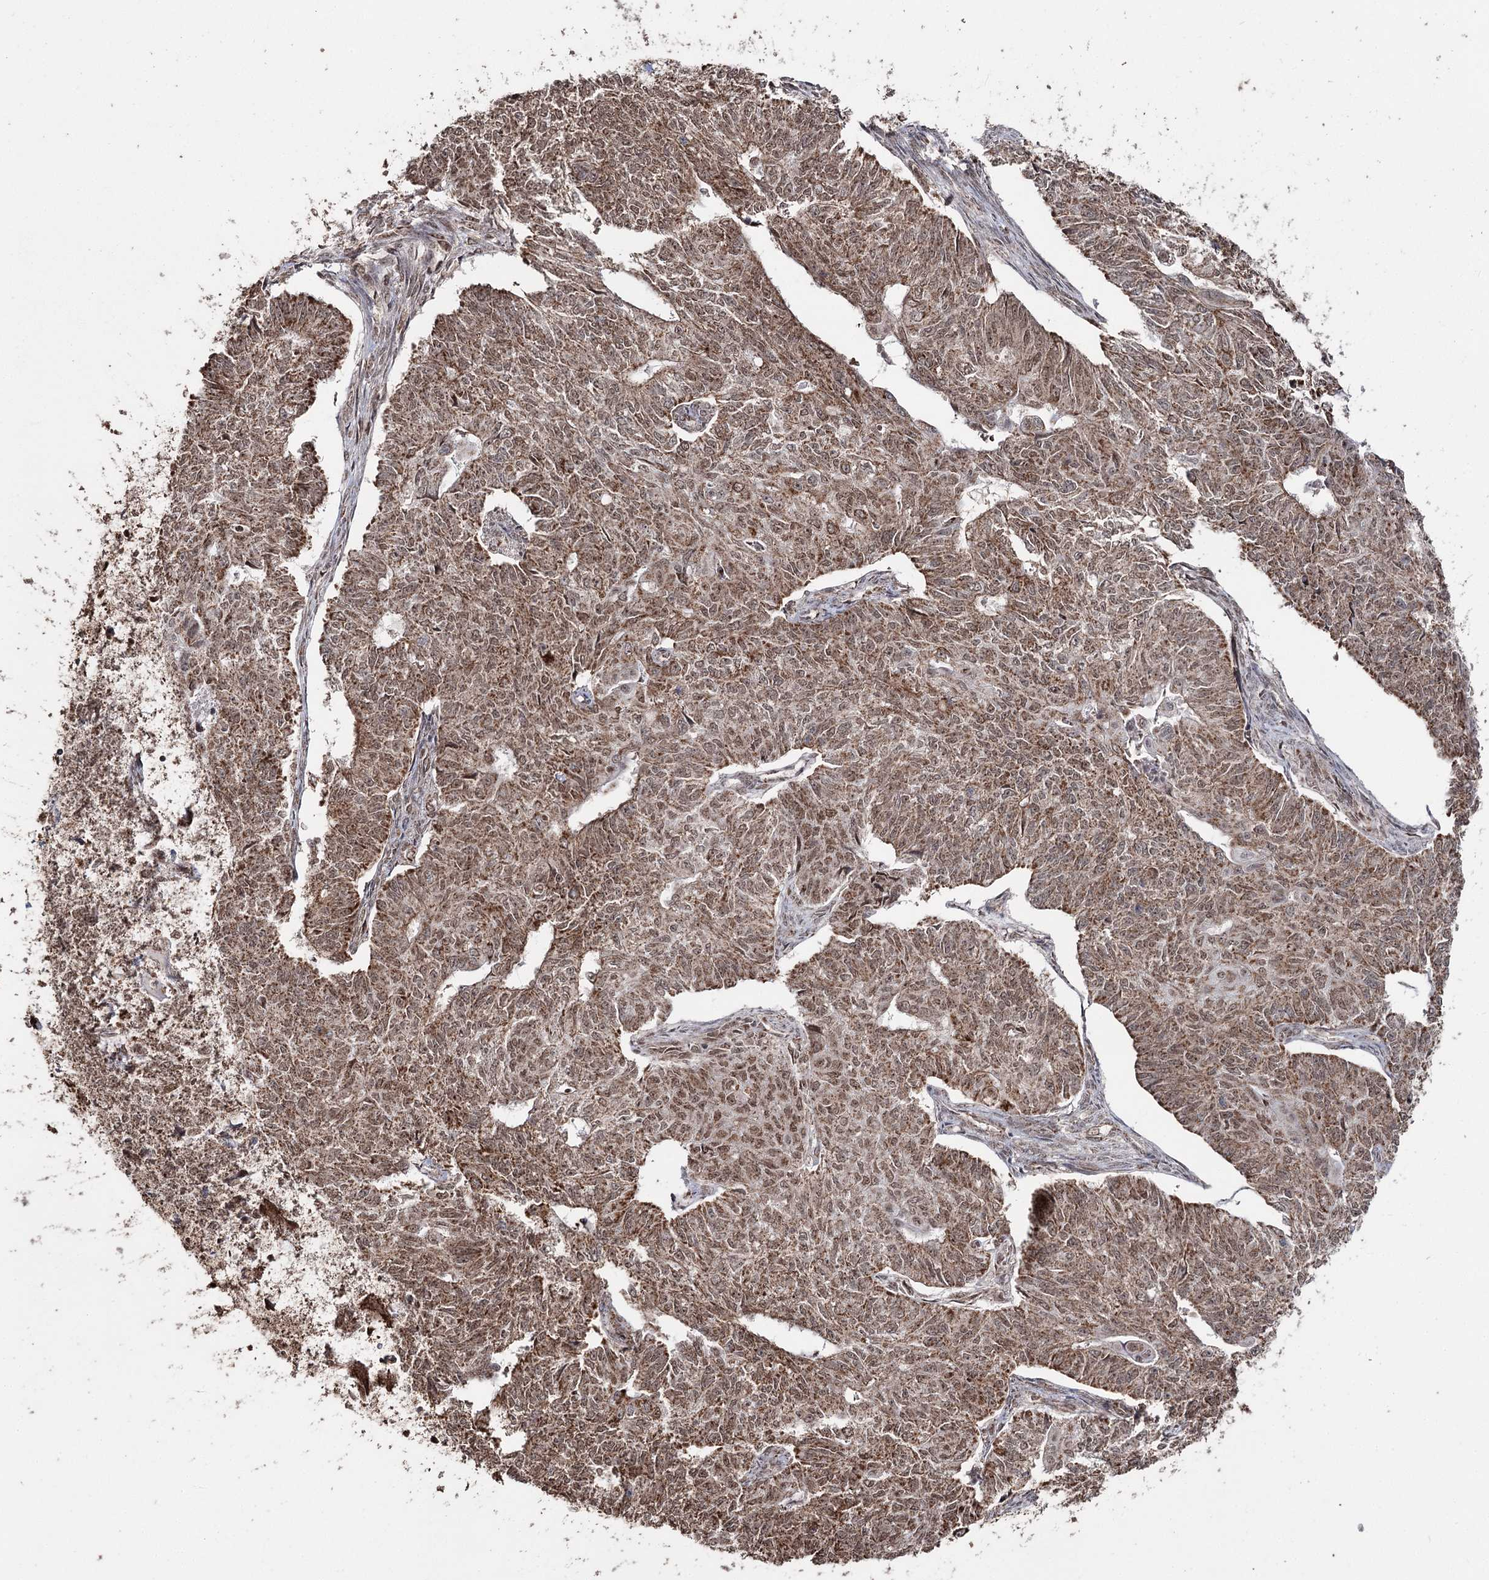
{"staining": {"intensity": "moderate", "quantity": ">75%", "location": "cytoplasmic/membranous,nuclear"}, "tissue": "endometrial cancer", "cell_type": "Tumor cells", "image_type": "cancer", "snomed": [{"axis": "morphology", "description": "Adenocarcinoma, NOS"}, {"axis": "topography", "description": "Endometrium"}], "caption": "There is medium levels of moderate cytoplasmic/membranous and nuclear expression in tumor cells of endometrial cancer (adenocarcinoma), as demonstrated by immunohistochemical staining (brown color).", "gene": "PDHX", "patient": {"sex": "female", "age": 32}}